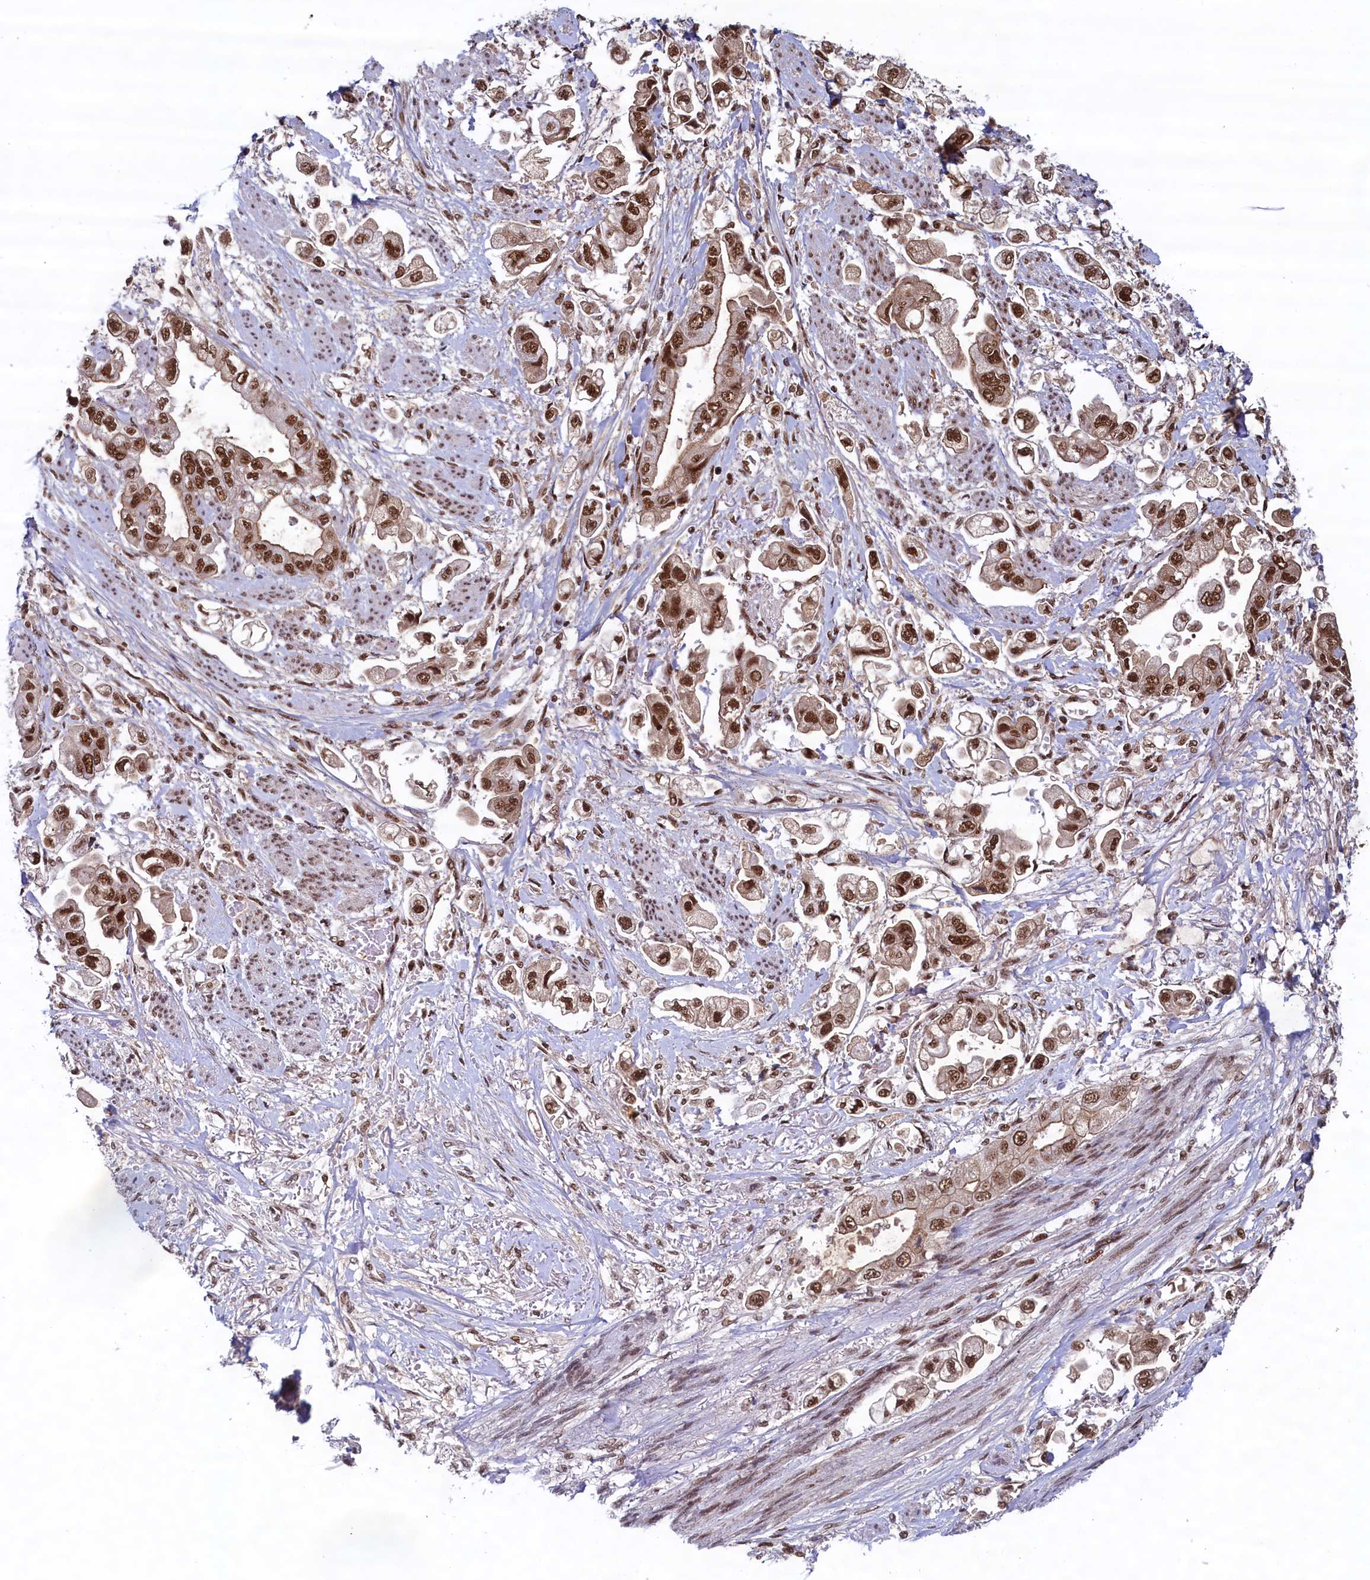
{"staining": {"intensity": "strong", "quantity": ">75%", "location": "nuclear"}, "tissue": "stomach cancer", "cell_type": "Tumor cells", "image_type": "cancer", "snomed": [{"axis": "morphology", "description": "Adenocarcinoma, NOS"}, {"axis": "topography", "description": "Stomach"}], "caption": "Stomach cancer (adenocarcinoma) was stained to show a protein in brown. There is high levels of strong nuclear expression in about >75% of tumor cells. The protein of interest is stained brown, and the nuclei are stained in blue (DAB IHC with brightfield microscopy, high magnification).", "gene": "ZC3H18", "patient": {"sex": "male", "age": 62}}